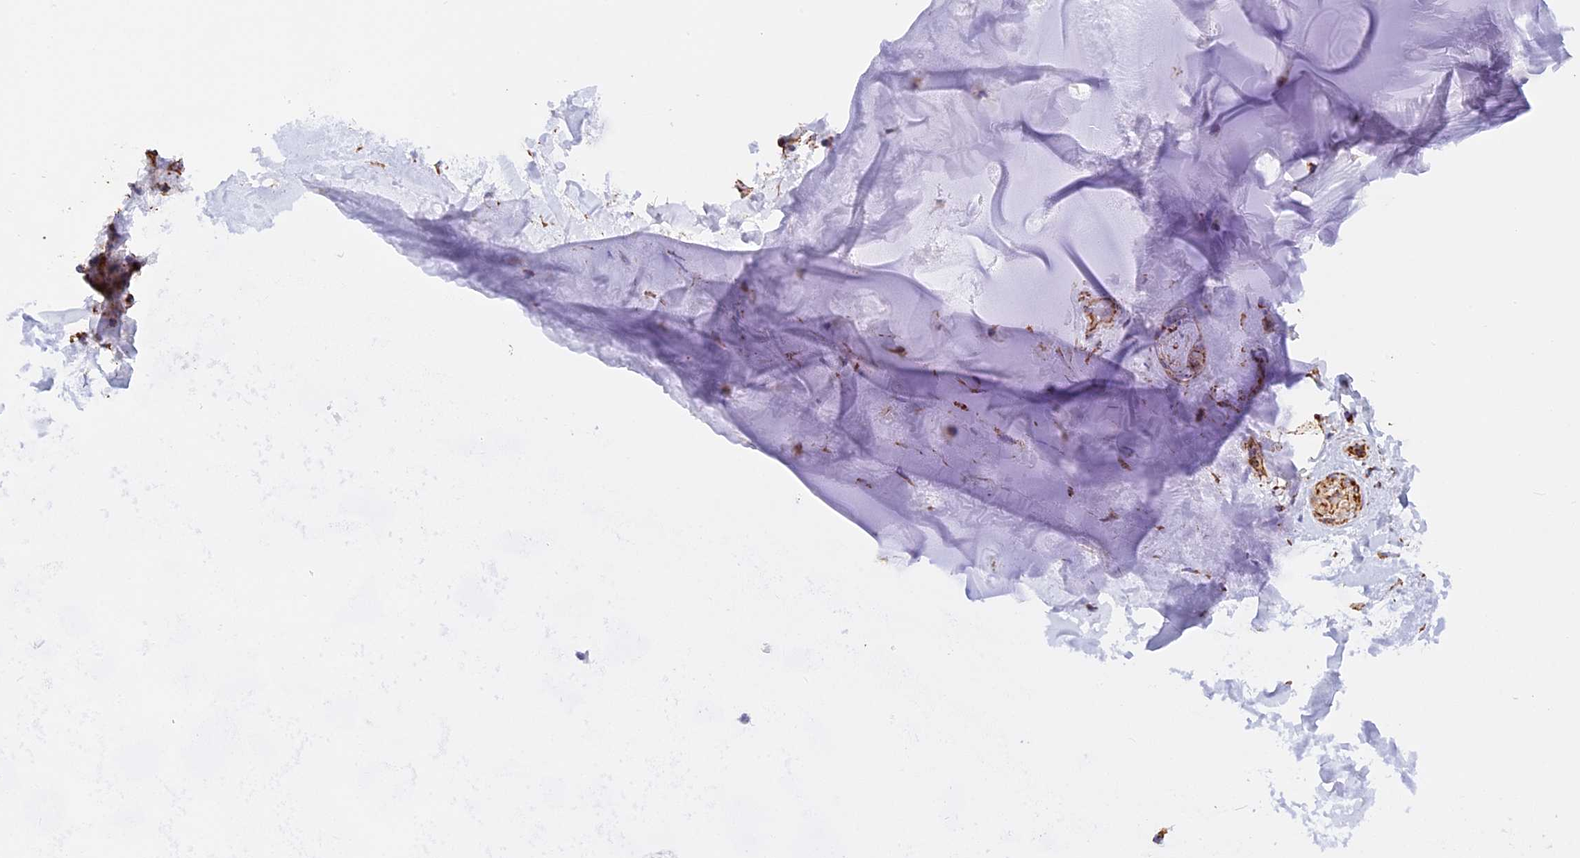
{"staining": {"intensity": "moderate", "quantity": ">75%", "location": "cytoplasmic/membranous"}, "tissue": "adipose tissue", "cell_type": "Adipocytes", "image_type": "normal", "snomed": [{"axis": "morphology", "description": "Normal tissue, NOS"}, {"axis": "topography", "description": "Lymph node"}, {"axis": "topography", "description": "Cartilage tissue"}, {"axis": "topography", "description": "Bronchus"}], "caption": "Immunohistochemistry (IHC) (DAB (3,3'-diaminobenzidine)) staining of normal human adipose tissue reveals moderate cytoplasmic/membranous protein positivity in approximately >75% of adipocytes.", "gene": "UQCRB", "patient": {"sex": "male", "age": 63}}